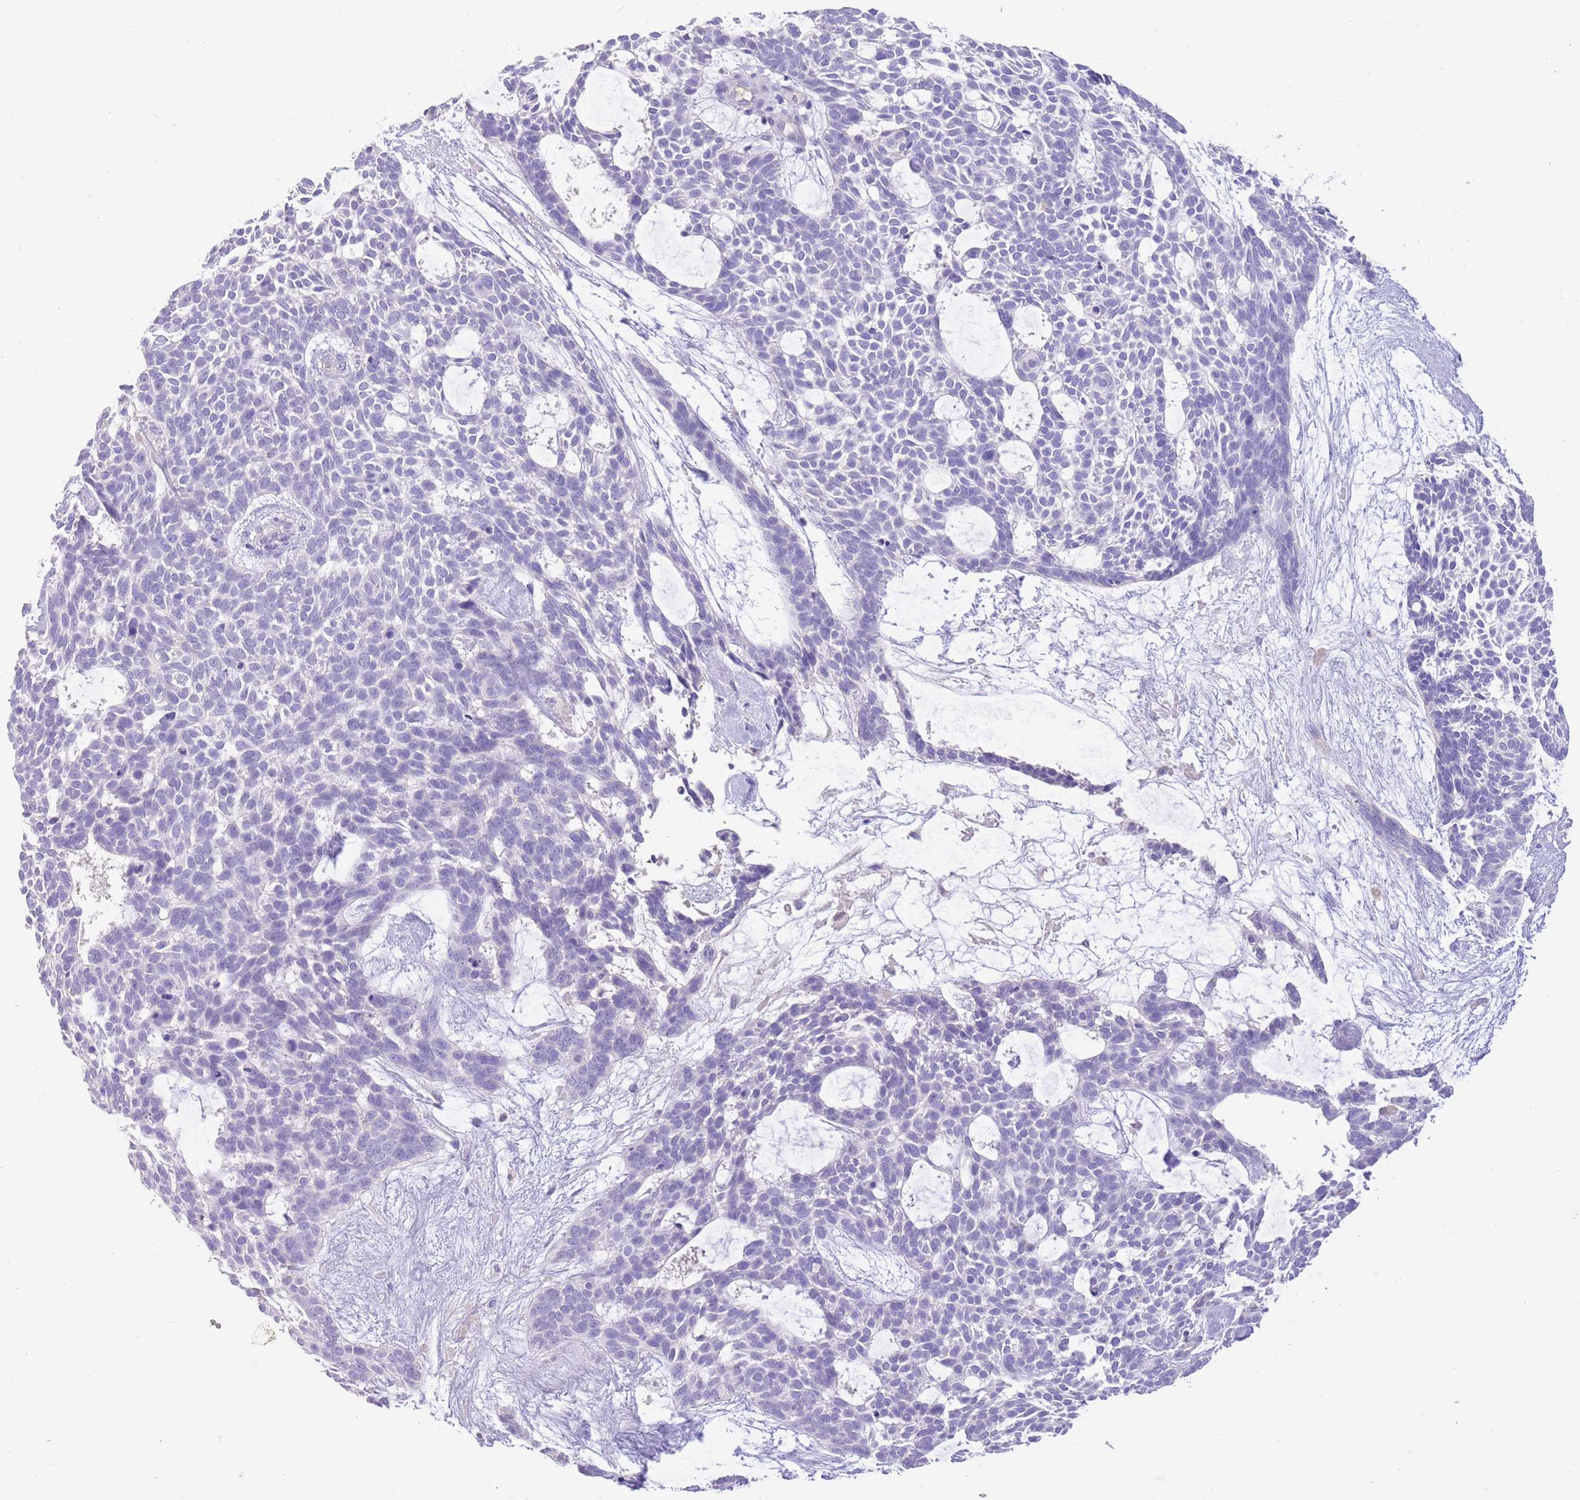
{"staining": {"intensity": "negative", "quantity": "none", "location": "none"}, "tissue": "skin cancer", "cell_type": "Tumor cells", "image_type": "cancer", "snomed": [{"axis": "morphology", "description": "Basal cell carcinoma"}, {"axis": "topography", "description": "Skin"}], "caption": "Micrograph shows no significant protein expression in tumor cells of basal cell carcinoma (skin).", "gene": "SFTPA1", "patient": {"sex": "male", "age": 61}}